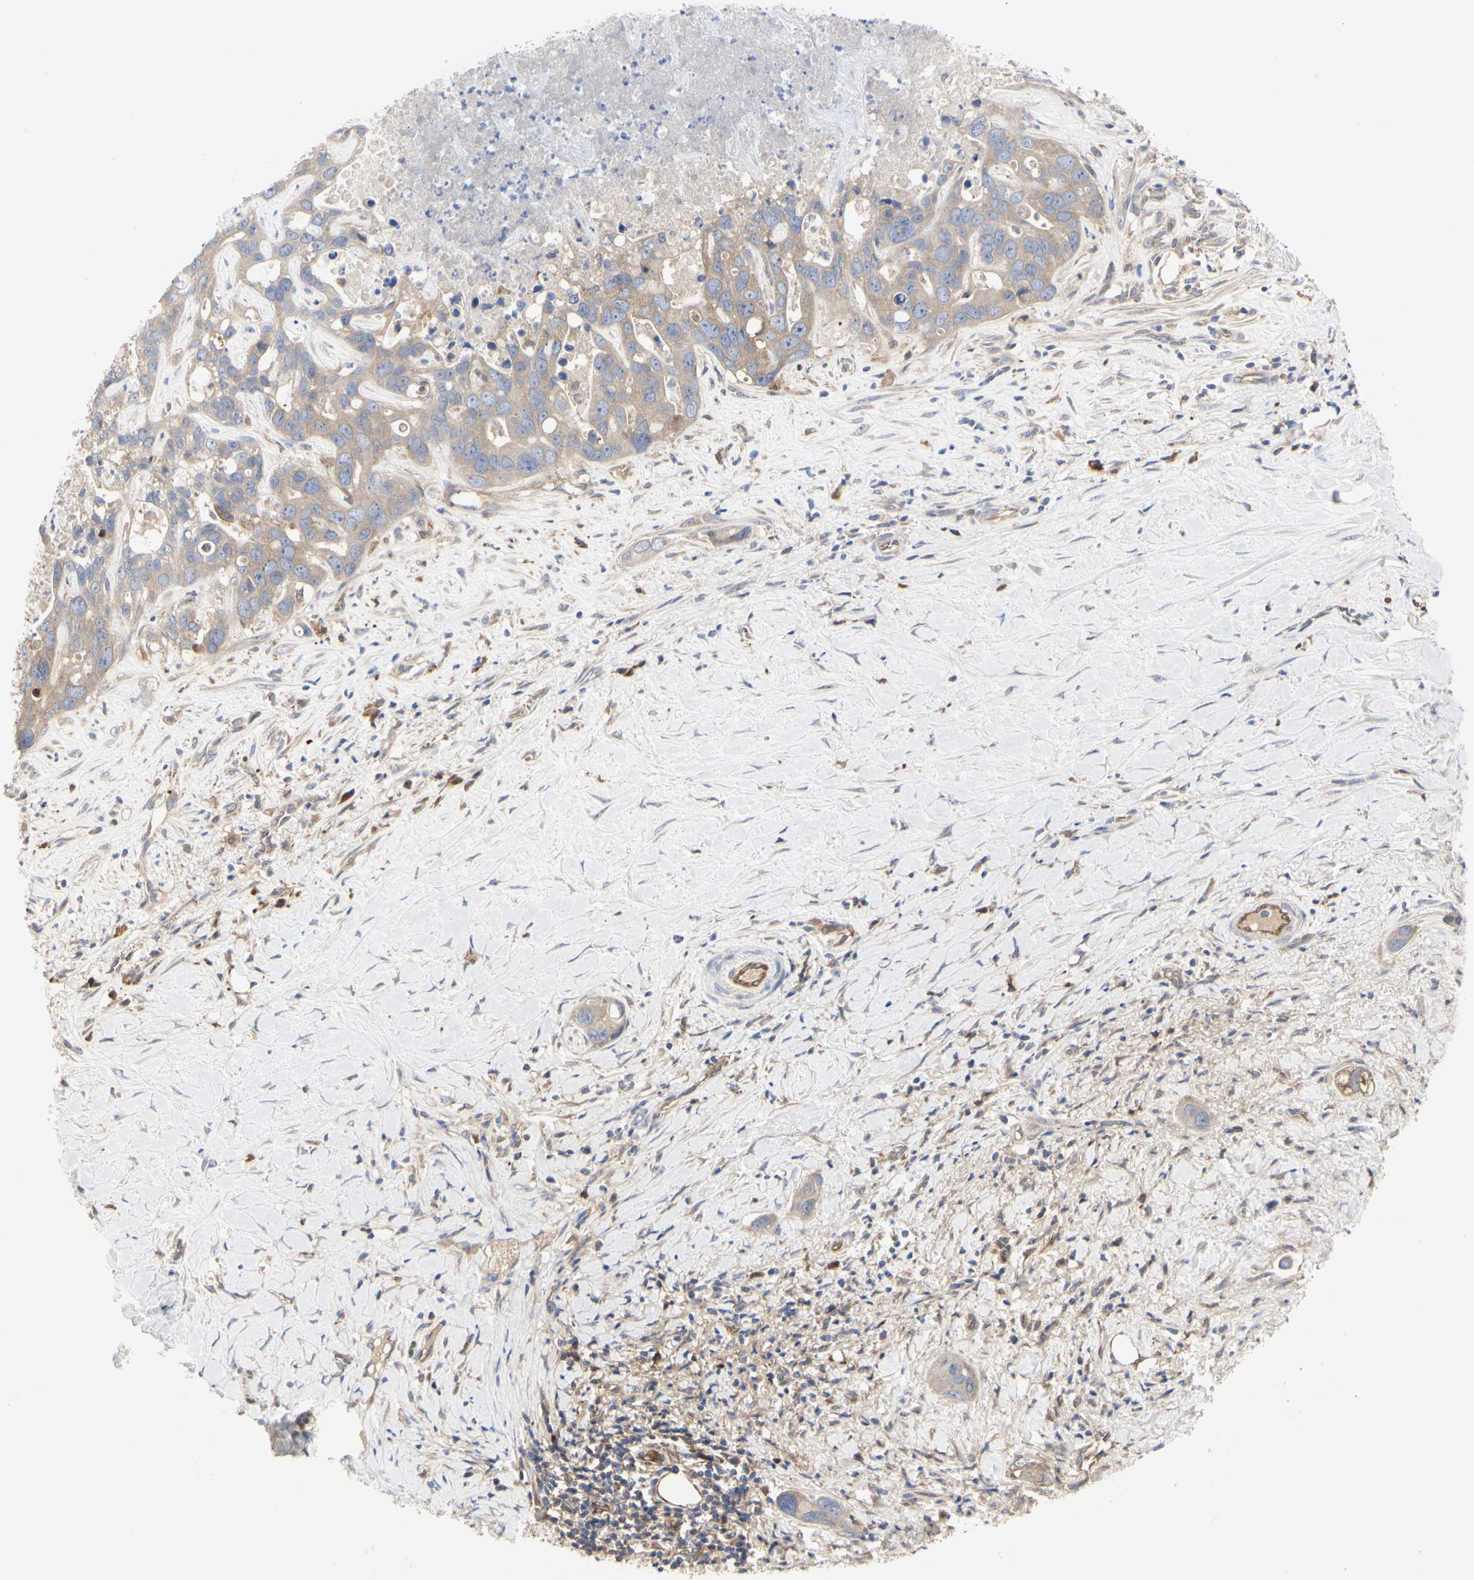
{"staining": {"intensity": "weak", "quantity": ">75%", "location": "cytoplasmic/membranous"}, "tissue": "liver cancer", "cell_type": "Tumor cells", "image_type": "cancer", "snomed": [{"axis": "morphology", "description": "Cholangiocarcinoma"}, {"axis": "topography", "description": "Liver"}], "caption": "DAB immunohistochemical staining of human liver cancer (cholangiocarcinoma) exhibits weak cytoplasmic/membranous protein positivity in approximately >75% of tumor cells. (IHC, brightfield microscopy, high magnification).", "gene": "C3orf52", "patient": {"sex": "female", "age": 65}}